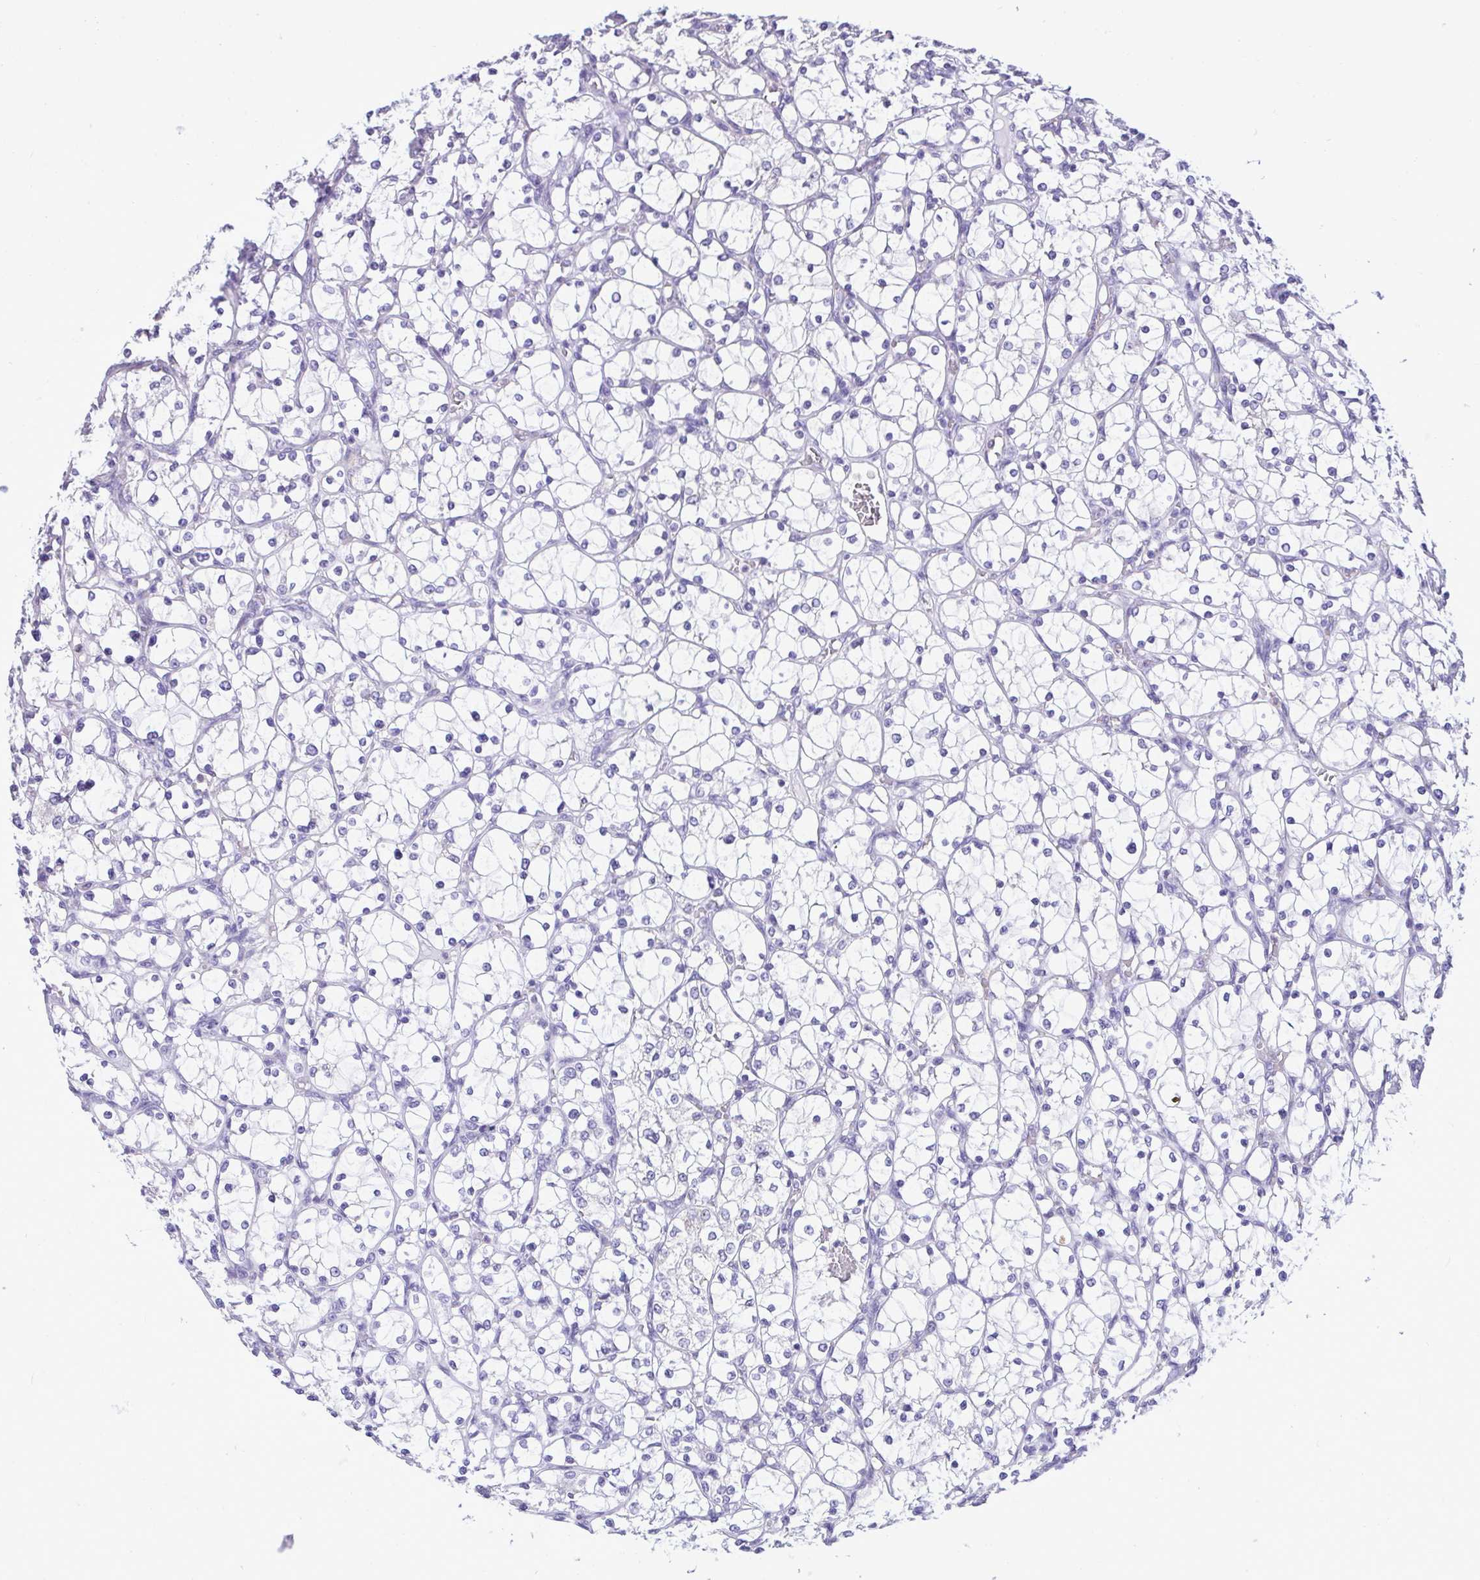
{"staining": {"intensity": "negative", "quantity": "none", "location": "none"}, "tissue": "renal cancer", "cell_type": "Tumor cells", "image_type": "cancer", "snomed": [{"axis": "morphology", "description": "Adenocarcinoma, NOS"}, {"axis": "topography", "description": "Kidney"}], "caption": "A photomicrograph of human adenocarcinoma (renal) is negative for staining in tumor cells.", "gene": "CBY2", "patient": {"sex": "female", "age": 69}}